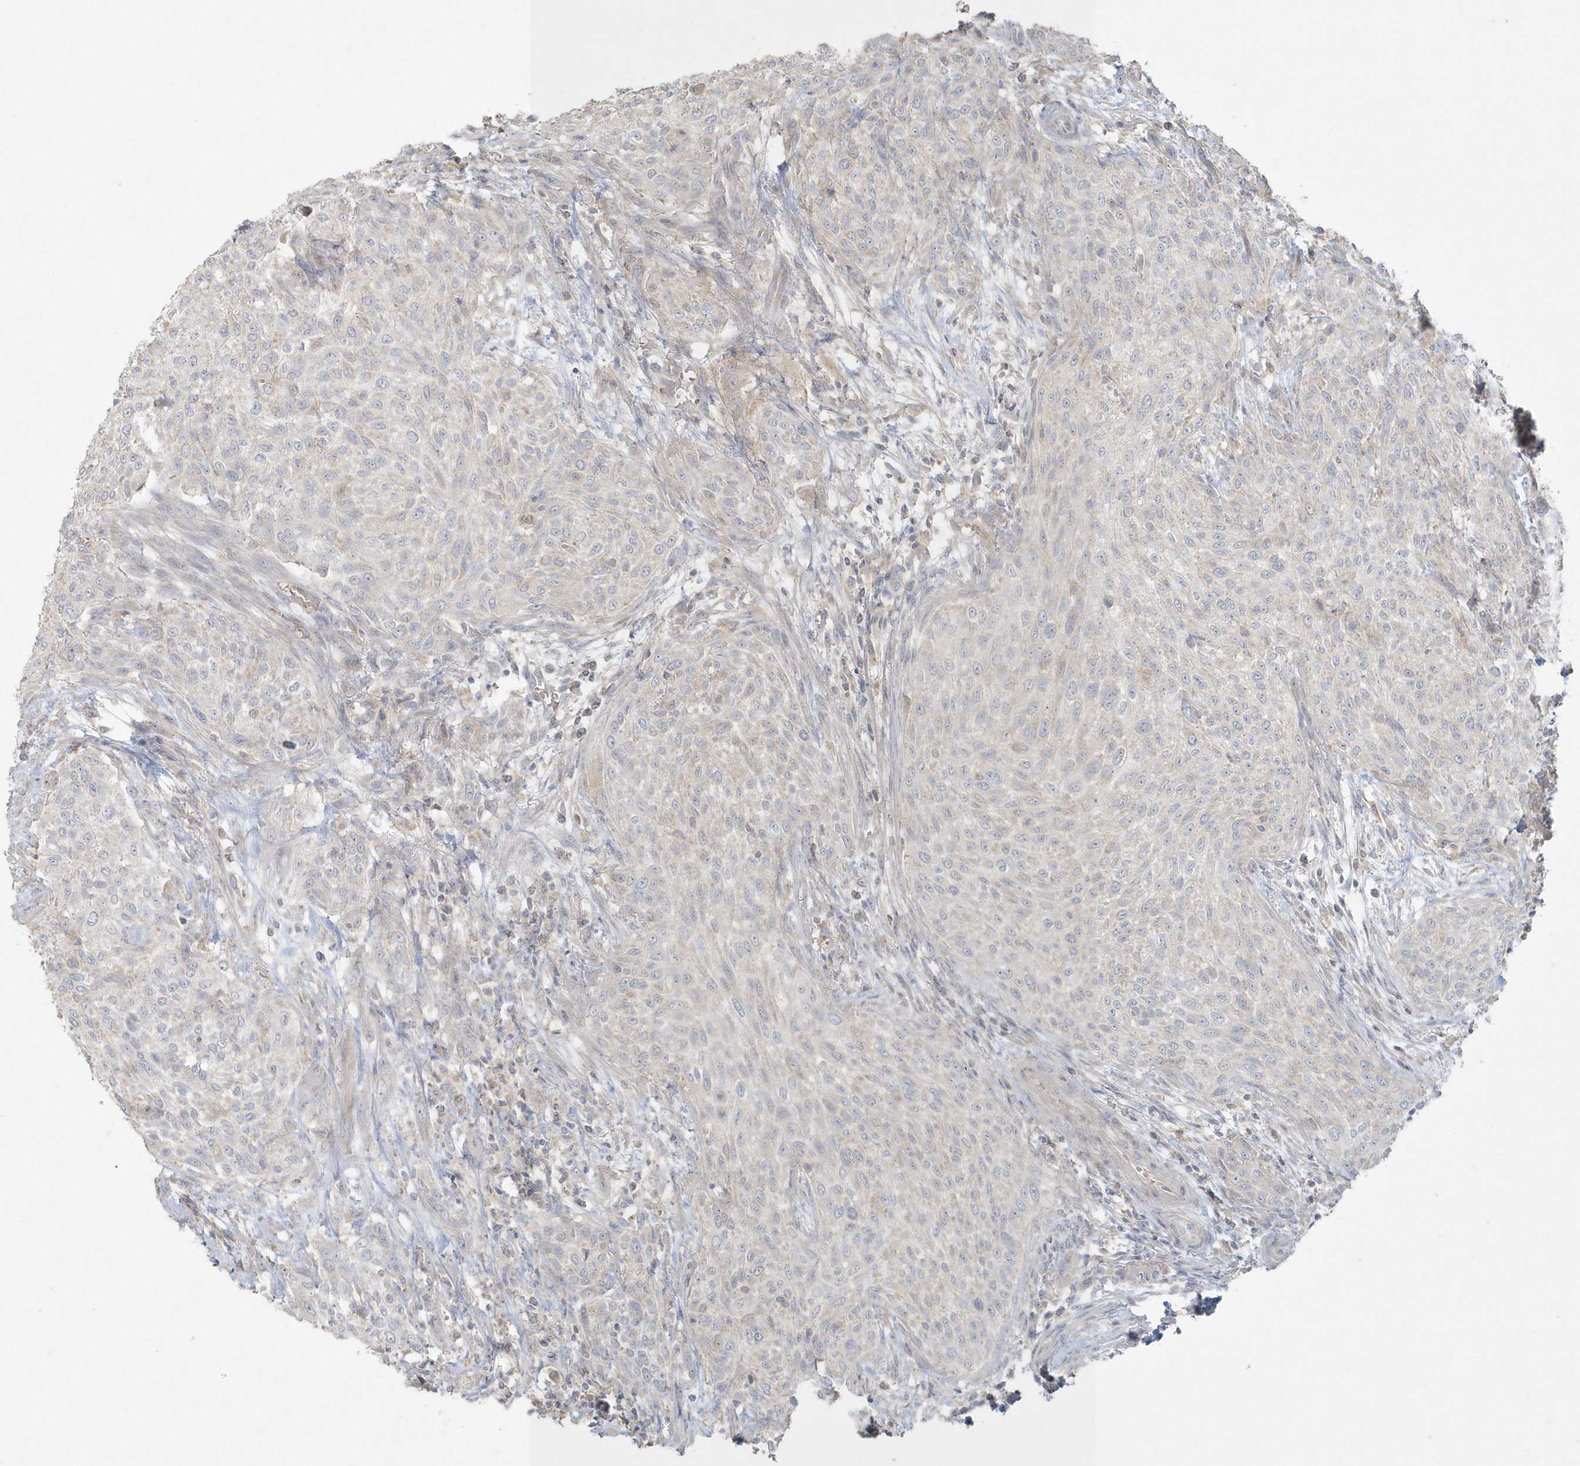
{"staining": {"intensity": "negative", "quantity": "none", "location": "none"}, "tissue": "urothelial cancer", "cell_type": "Tumor cells", "image_type": "cancer", "snomed": [{"axis": "morphology", "description": "Urothelial carcinoma, High grade"}, {"axis": "topography", "description": "Urinary bladder"}], "caption": "Immunohistochemistry (IHC) micrograph of high-grade urothelial carcinoma stained for a protein (brown), which demonstrates no staining in tumor cells.", "gene": "BLTP3A", "patient": {"sex": "male", "age": 35}}